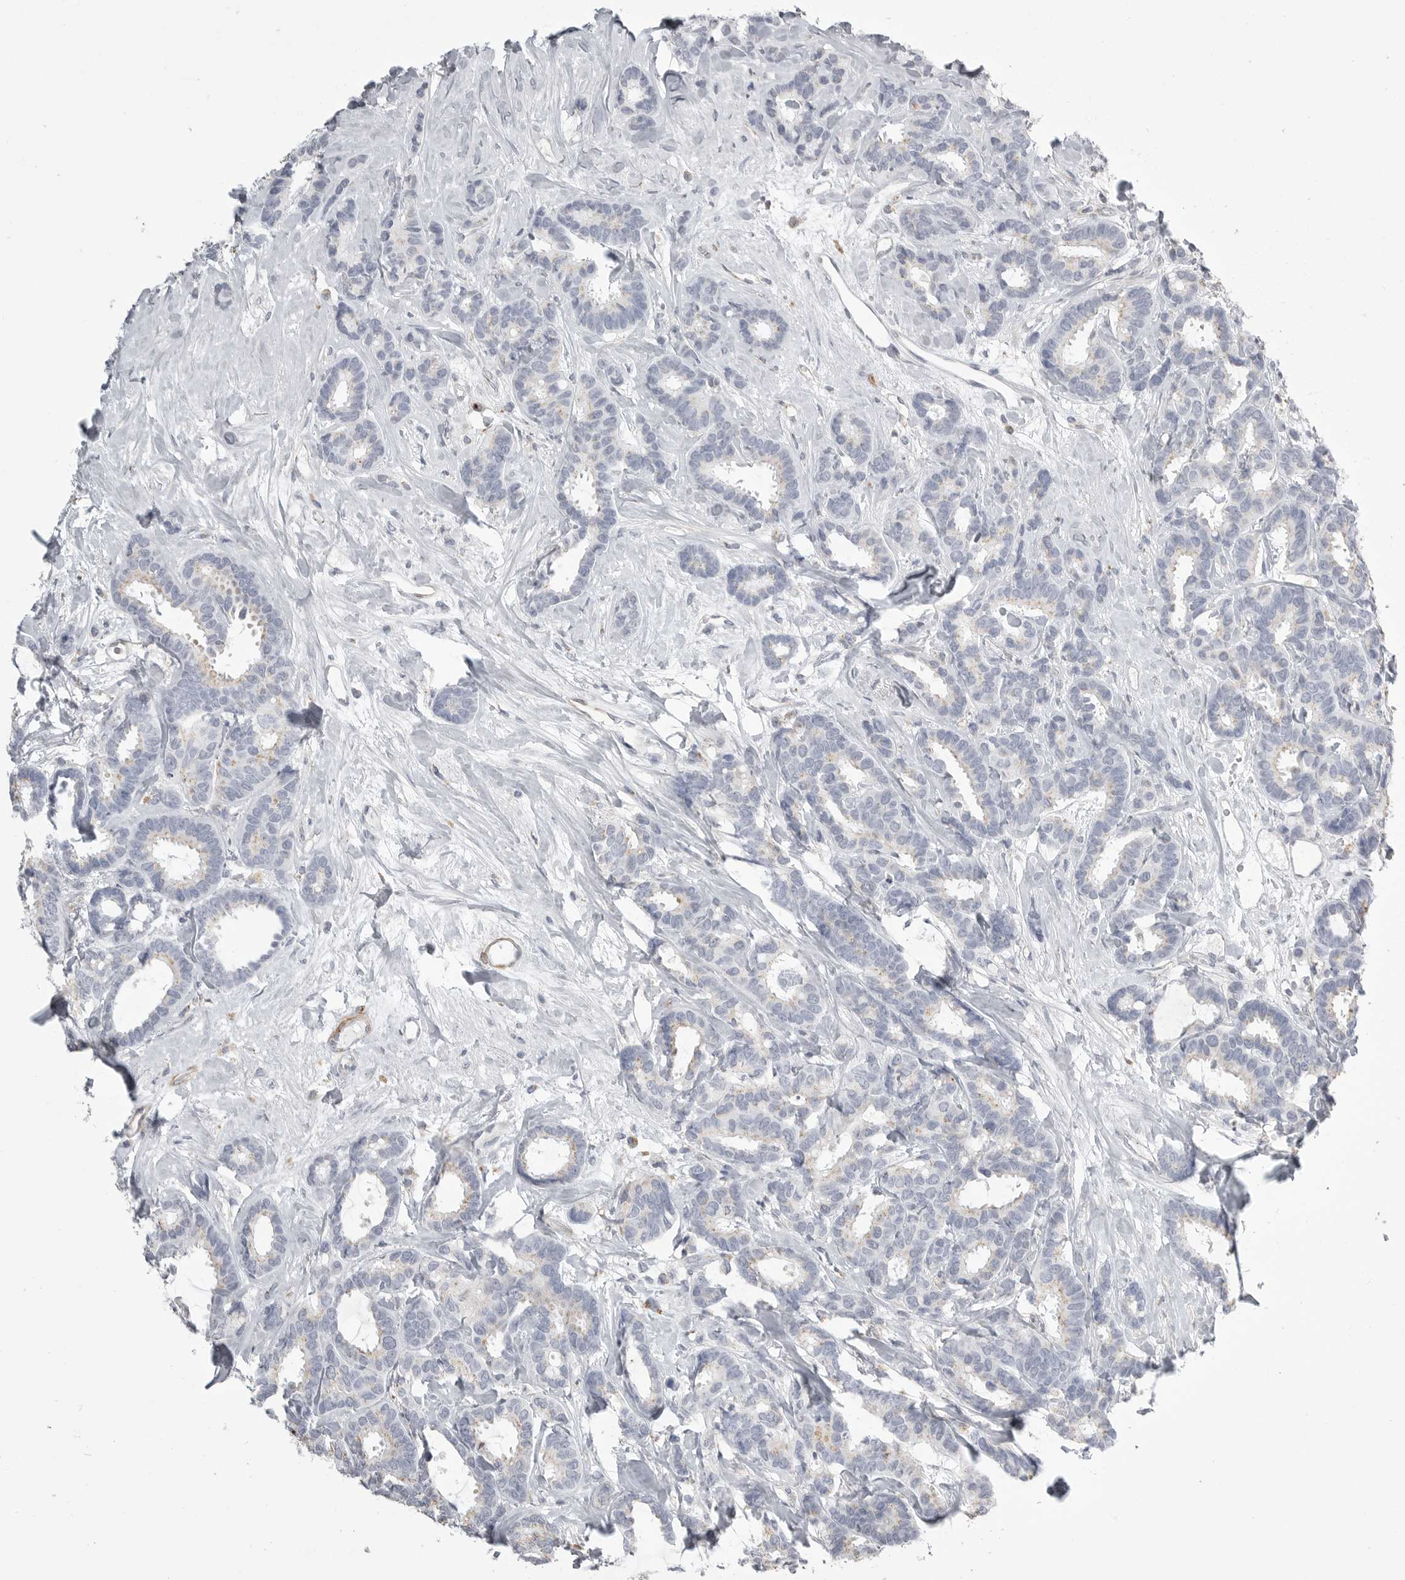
{"staining": {"intensity": "negative", "quantity": "none", "location": "none"}, "tissue": "breast cancer", "cell_type": "Tumor cells", "image_type": "cancer", "snomed": [{"axis": "morphology", "description": "Duct carcinoma"}, {"axis": "topography", "description": "Breast"}], "caption": "Protein analysis of breast infiltrating ductal carcinoma shows no significant expression in tumor cells. (Stains: DAB (3,3'-diaminobenzidine) immunohistochemistry with hematoxylin counter stain, Microscopy: brightfield microscopy at high magnification).", "gene": "AOC3", "patient": {"sex": "female", "age": 87}}